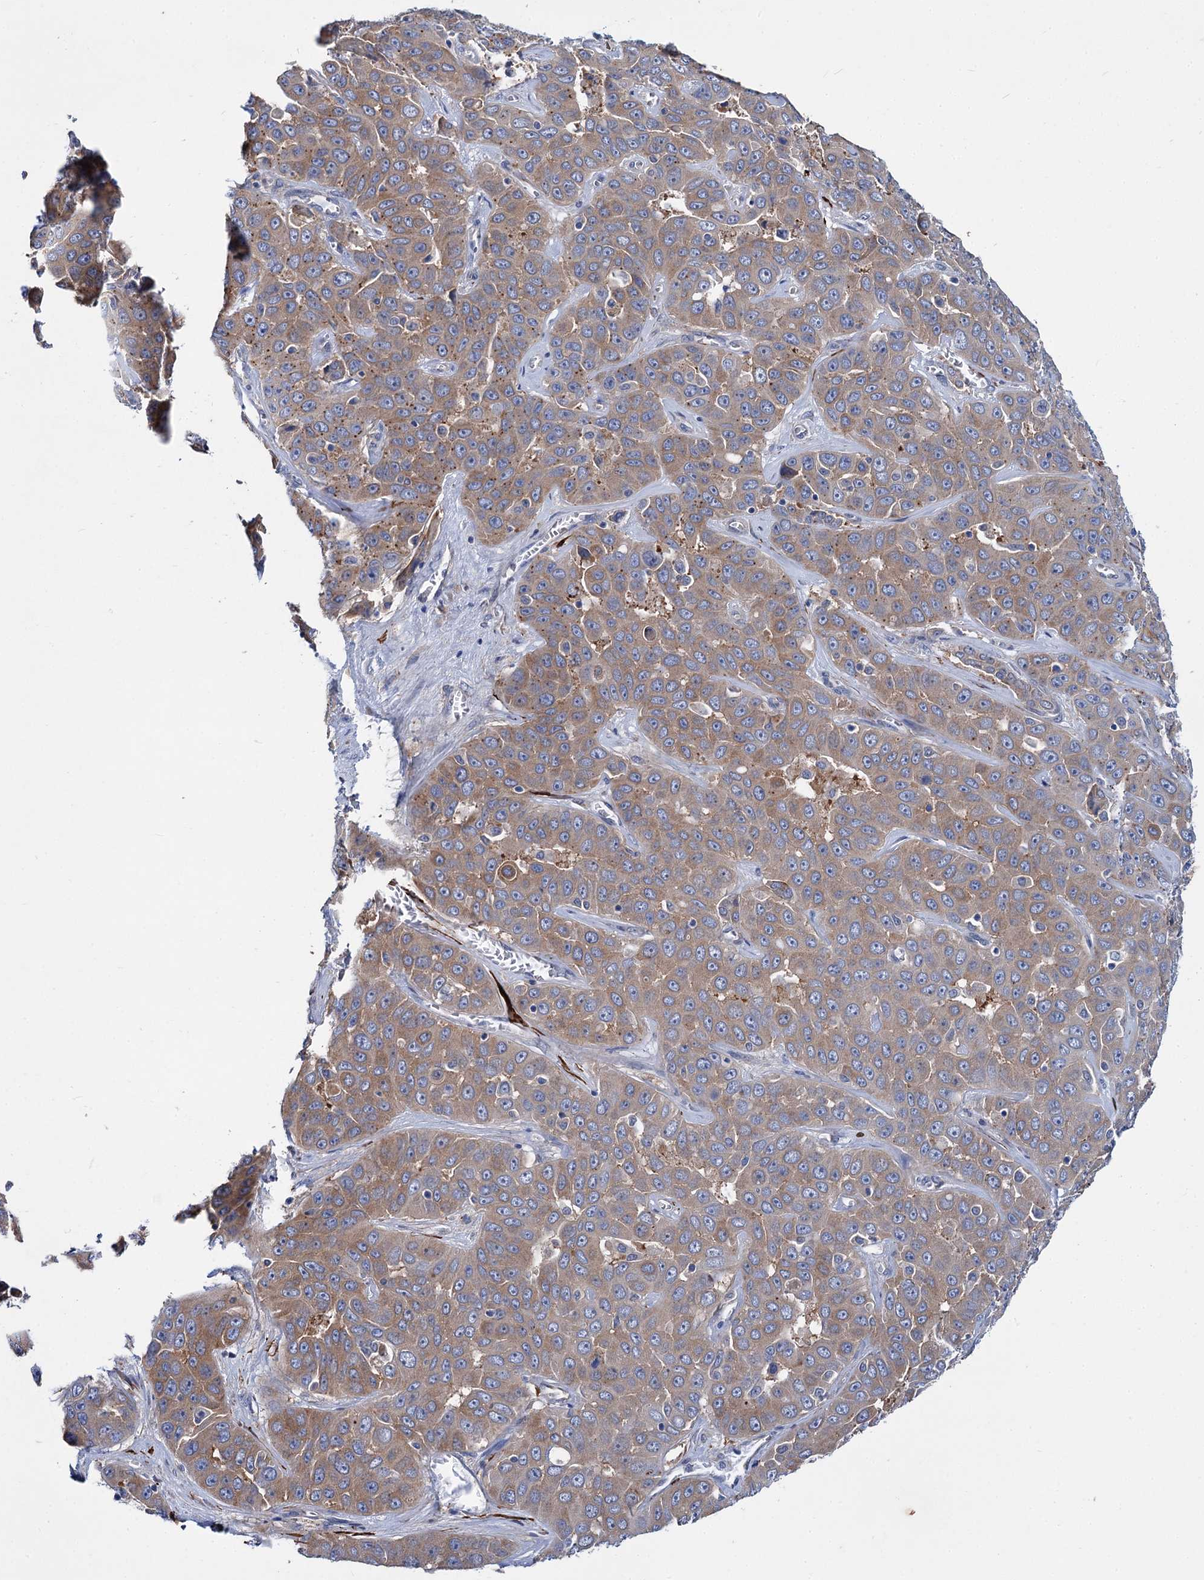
{"staining": {"intensity": "moderate", "quantity": ">75%", "location": "cytoplasmic/membranous"}, "tissue": "liver cancer", "cell_type": "Tumor cells", "image_type": "cancer", "snomed": [{"axis": "morphology", "description": "Cholangiocarcinoma"}, {"axis": "topography", "description": "Liver"}], "caption": "Cholangiocarcinoma (liver) was stained to show a protein in brown. There is medium levels of moderate cytoplasmic/membranous staining in approximately >75% of tumor cells.", "gene": "TRIM55", "patient": {"sex": "female", "age": 52}}